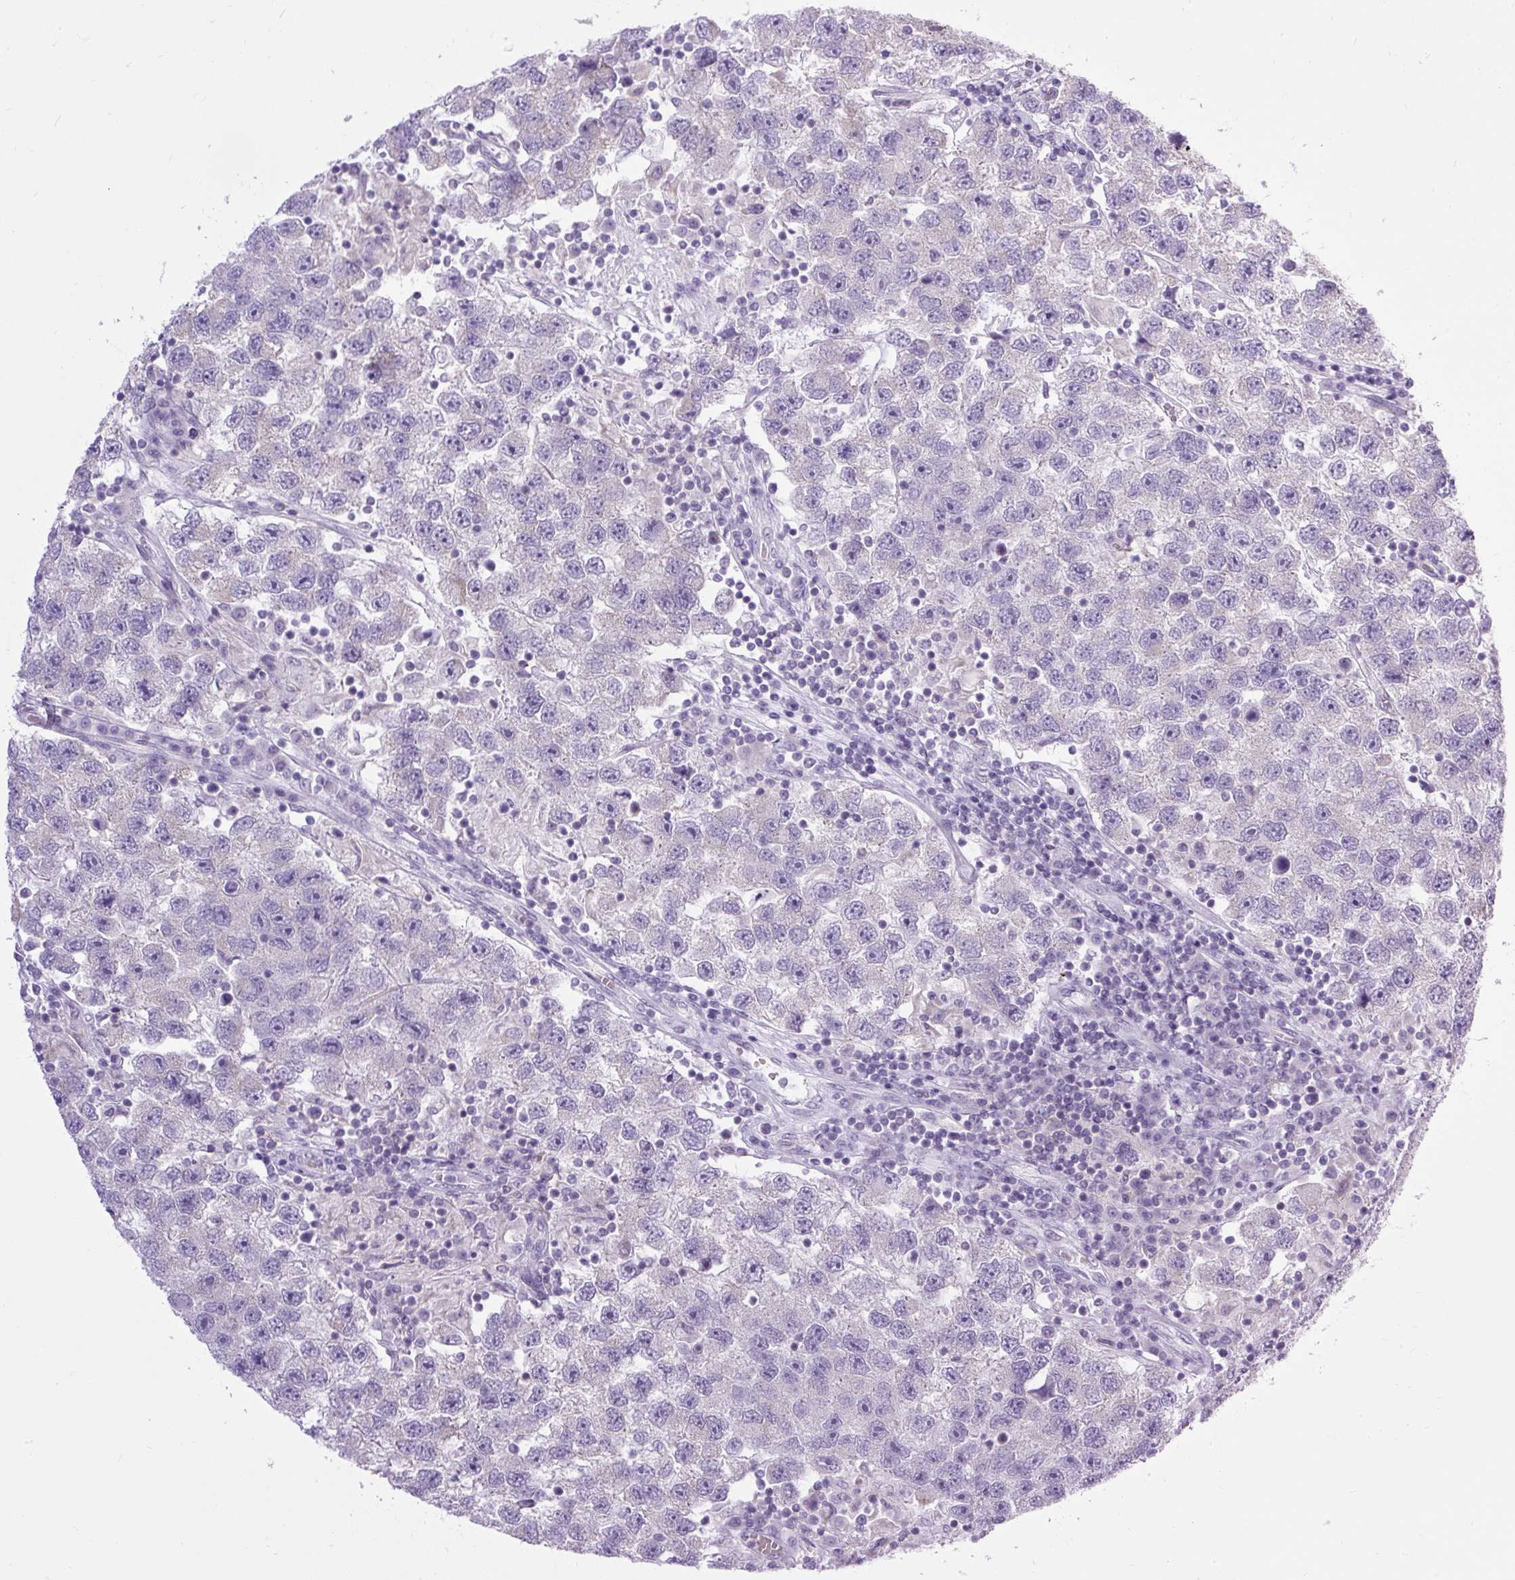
{"staining": {"intensity": "negative", "quantity": "none", "location": "none"}, "tissue": "testis cancer", "cell_type": "Tumor cells", "image_type": "cancer", "snomed": [{"axis": "morphology", "description": "Seminoma, NOS"}, {"axis": "topography", "description": "Testis"}], "caption": "DAB immunohistochemical staining of testis seminoma shows no significant expression in tumor cells.", "gene": "RNASE10", "patient": {"sex": "male", "age": 26}}